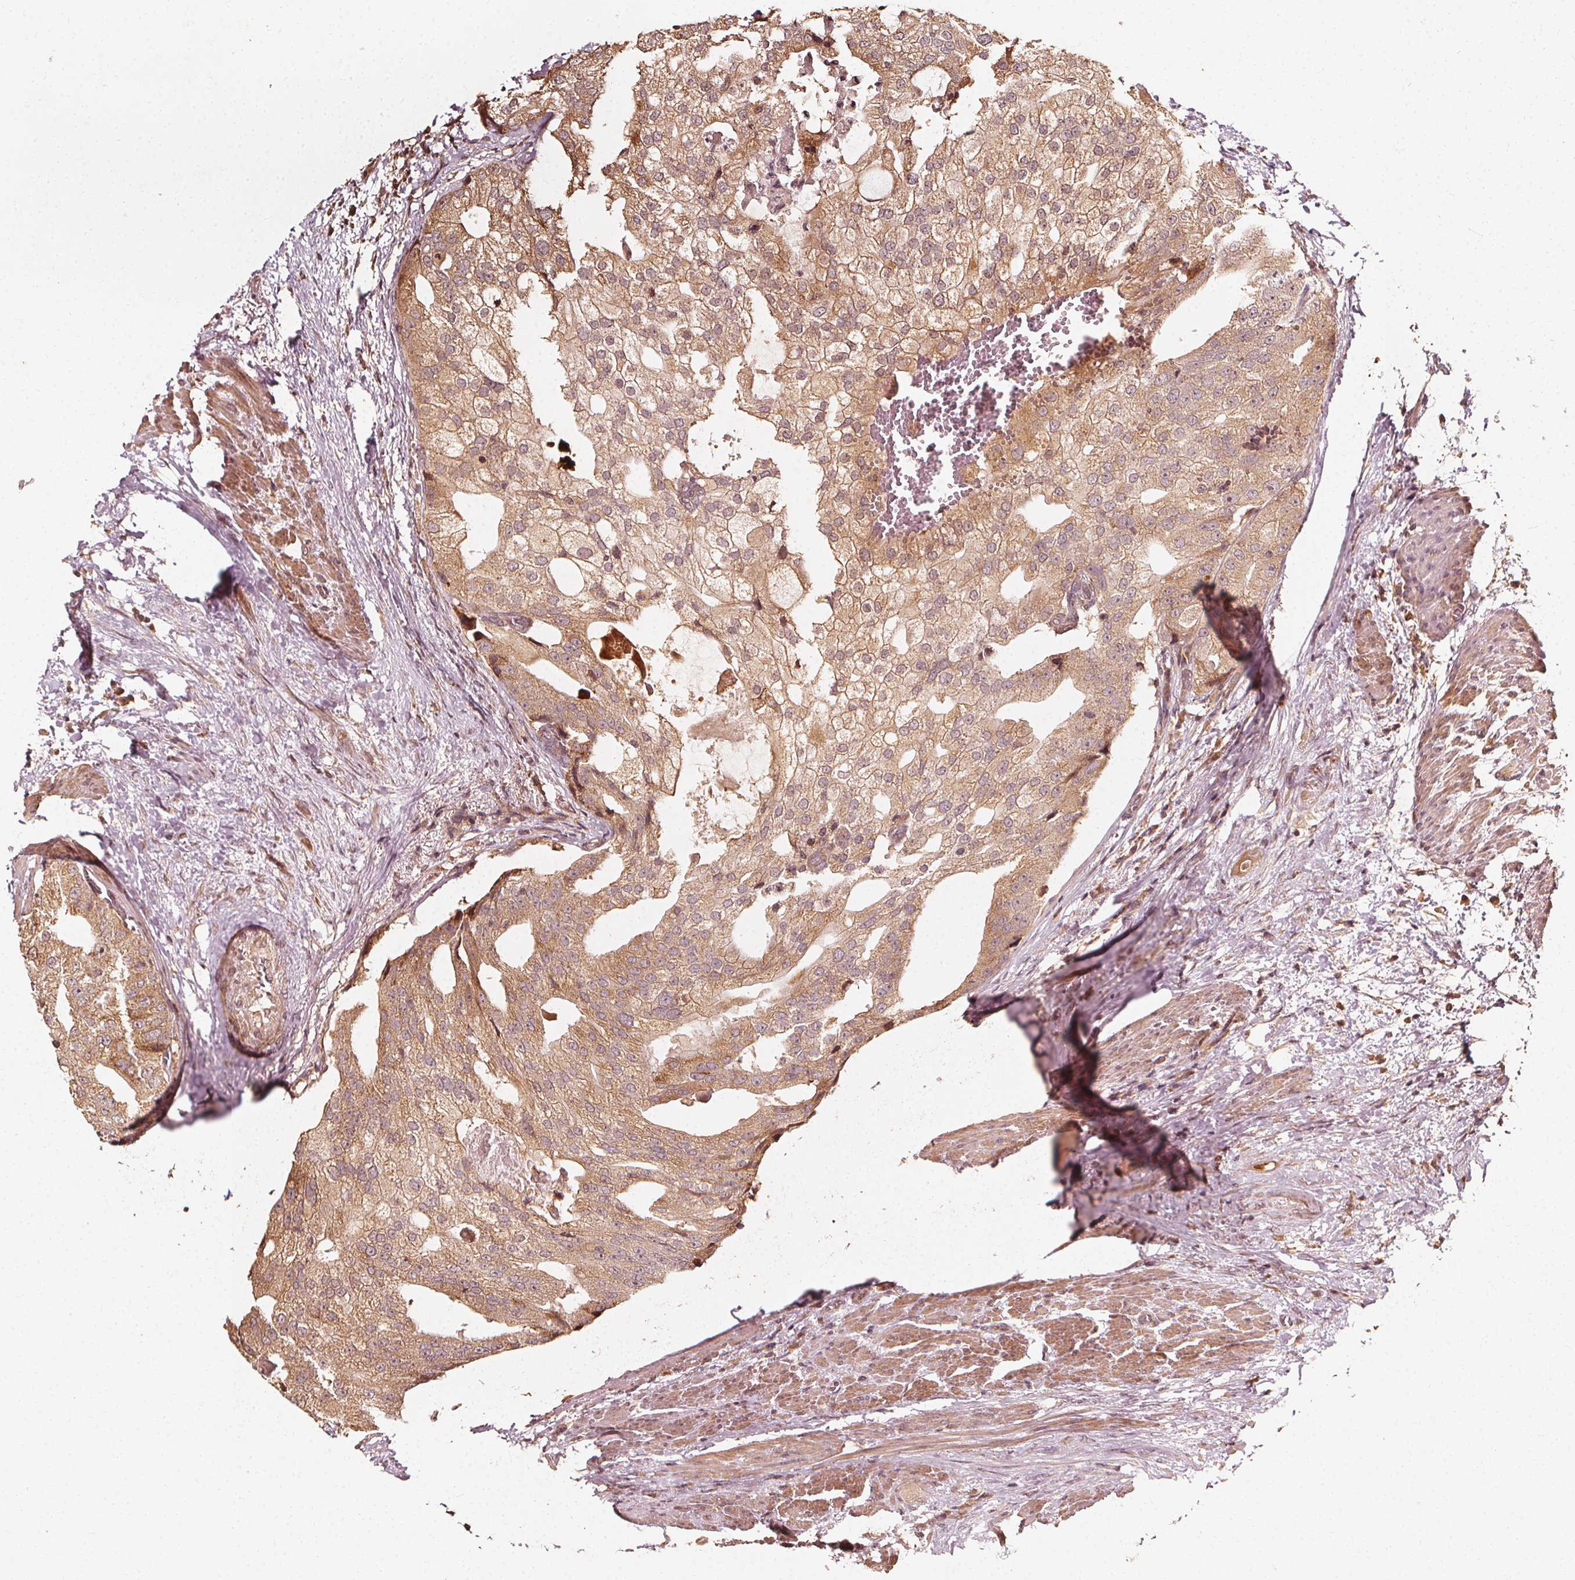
{"staining": {"intensity": "moderate", "quantity": ">75%", "location": "cytoplasmic/membranous"}, "tissue": "prostate cancer", "cell_type": "Tumor cells", "image_type": "cancer", "snomed": [{"axis": "morphology", "description": "Adenocarcinoma, High grade"}, {"axis": "topography", "description": "Prostate"}], "caption": "Immunohistochemistry (IHC) histopathology image of neoplastic tissue: adenocarcinoma (high-grade) (prostate) stained using immunohistochemistry demonstrates medium levels of moderate protein expression localized specifically in the cytoplasmic/membranous of tumor cells, appearing as a cytoplasmic/membranous brown color.", "gene": "NPC1", "patient": {"sex": "male", "age": 70}}